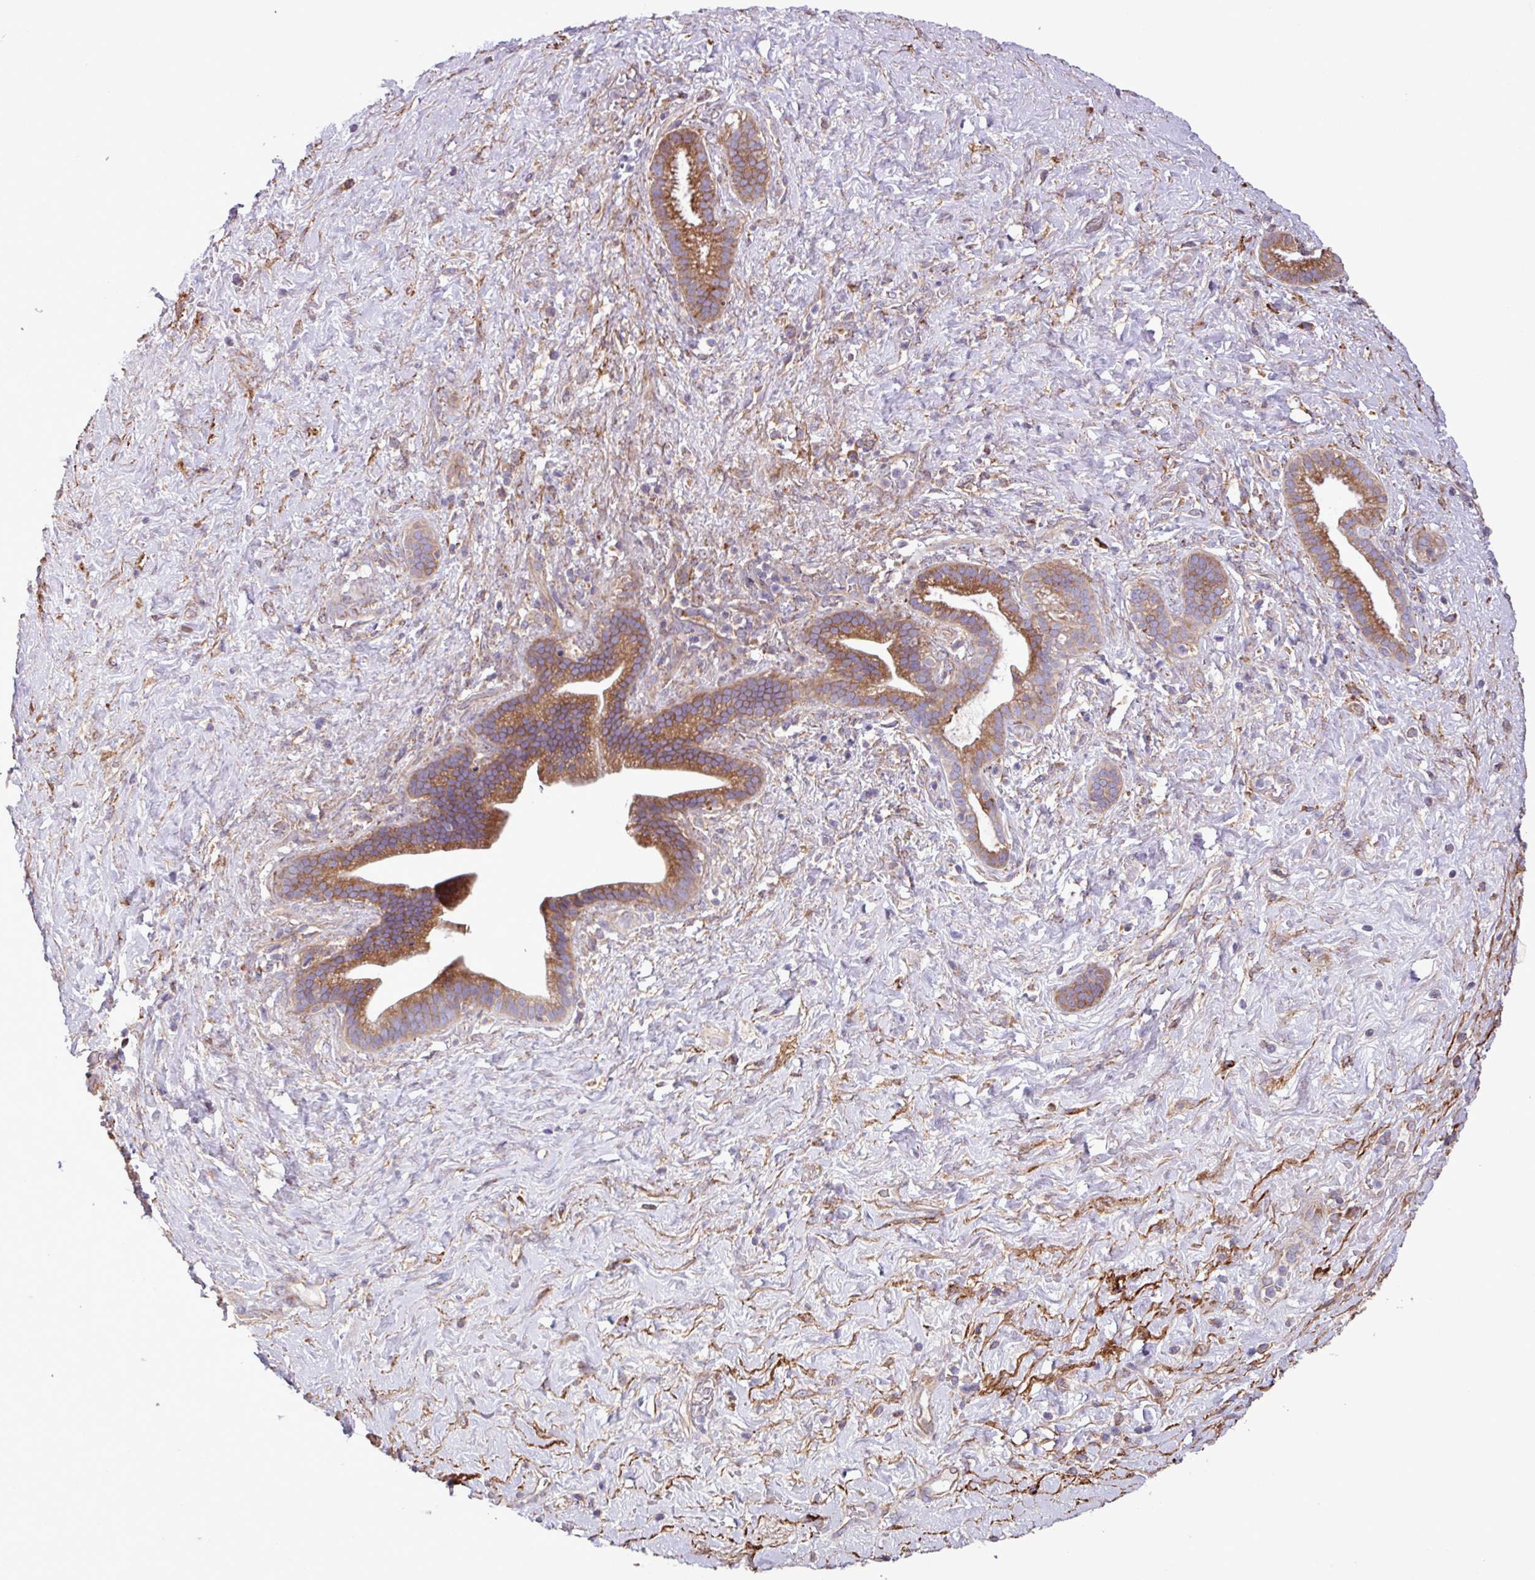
{"staining": {"intensity": "moderate", "quantity": ">75%", "location": "cytoplasmic/membranous"}, "tissue": "pancreatic cancer", "cell_type": "Tumor cells", "image_type": "cancer", "snomed": [{"axis": "morphology", "description": "Adenocarcinoma, NOS"}, {"axis": "topography", "description": "Pancreas"}], "caption": "Protein expression analysis of human pancreatic cancer (adenocarcinoma) reveals moderate cytoplasmic/membranous positivity in approximately >75% of tumor cells.", "gene": "MEGF6", "patient": {"sex": "male", "age": 44}}